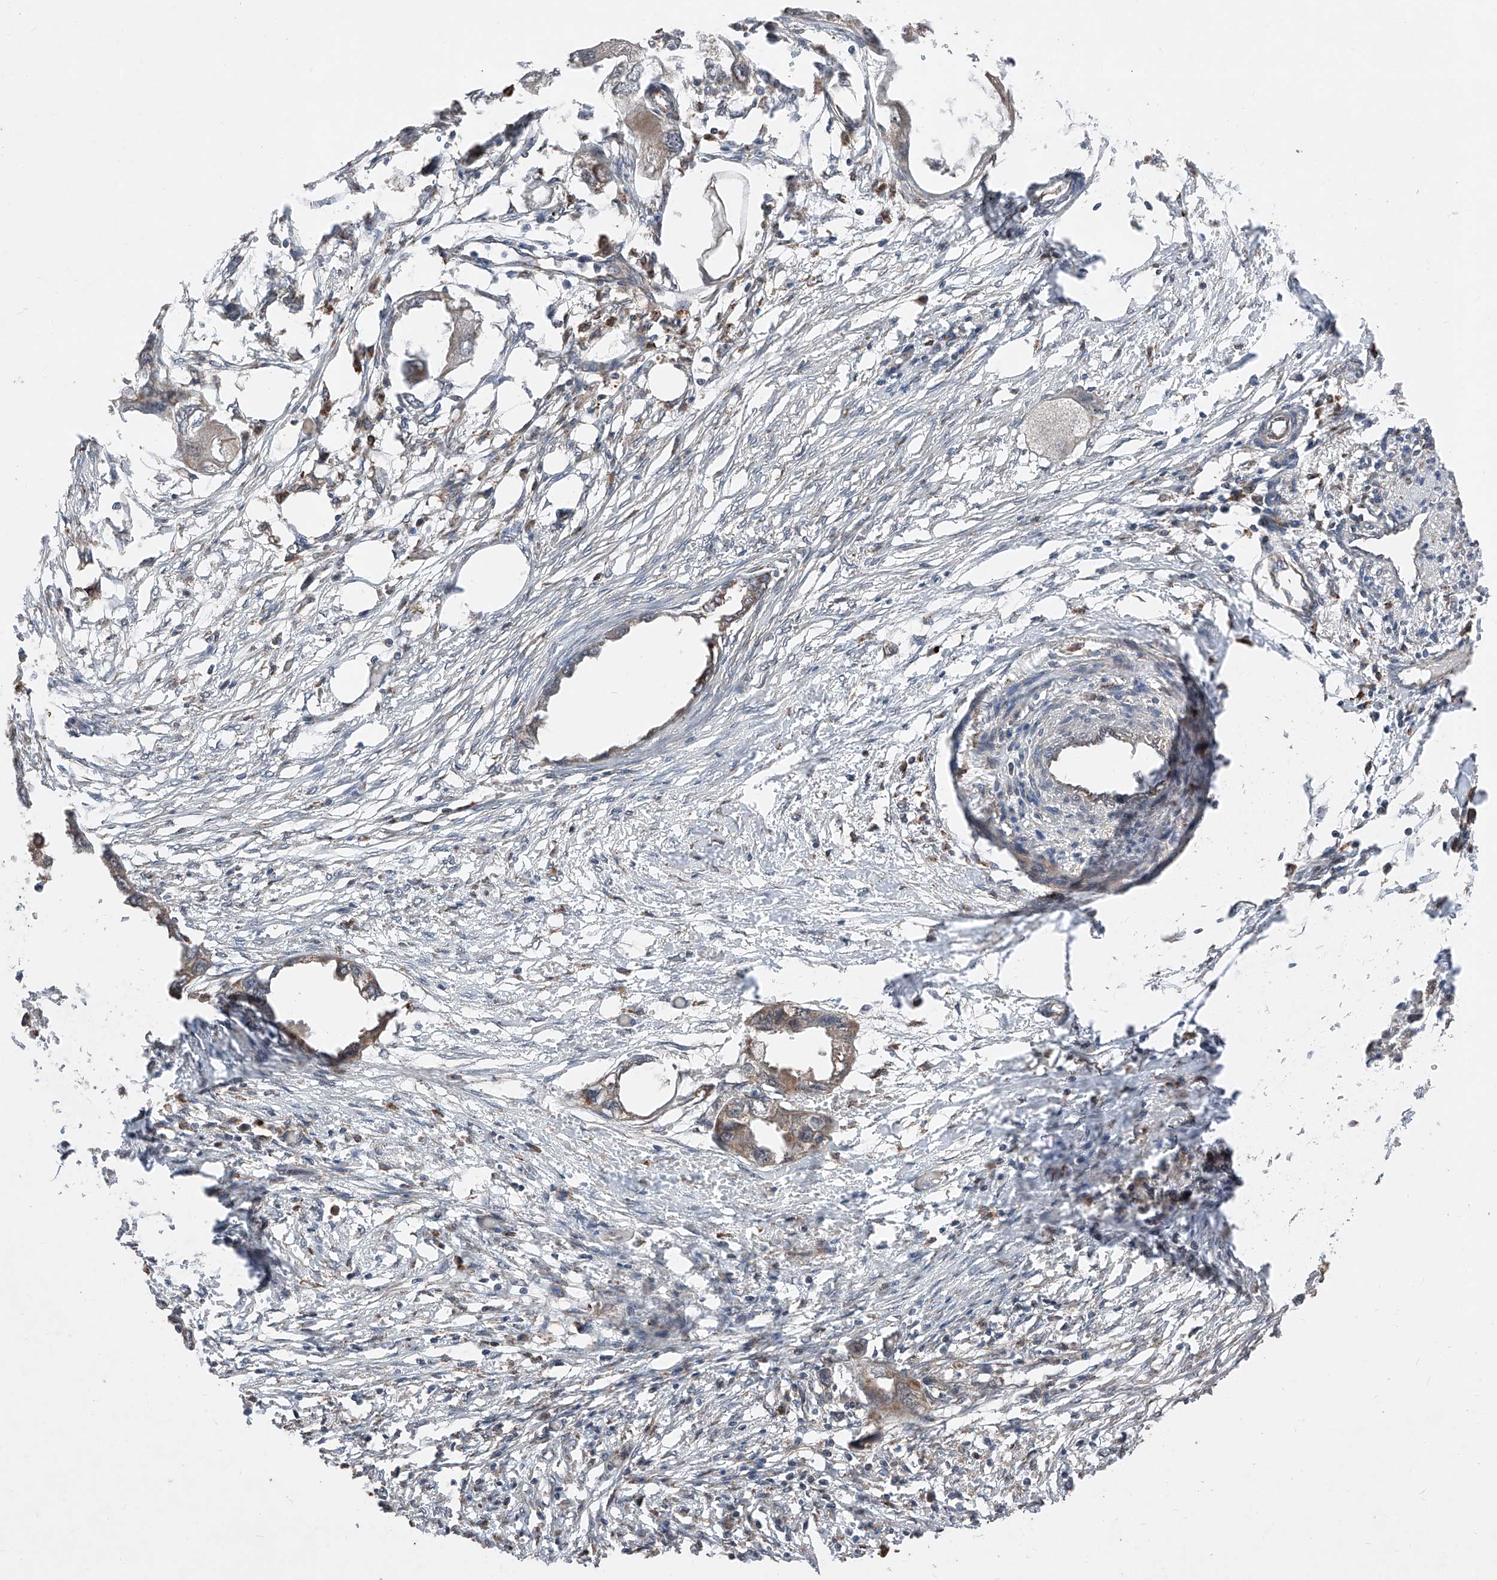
{"staining": {"intensity": "weak", "quantity": "<25%", "location": "cytoplasmic/membranous"}, "tissue": "endometrial cancer", "cell_type": "Tumor cells", "image_type": "cancer", "snomed": [{"axis": "morphology", "description": "Adenocarcinoma, NOS"}, {"axis": "morphology", "description": "Adenocarcinoma, metastatic, NOS"}, {"axis": "topography", "description": "Adipose tissue"}, {"axis": "topography", "description": "Endometrium"}], "caption": "Immunohistochemistry (IHC) of human endometrial cancer shows no positivity in tumor cells.", "gene": "ZSCAN29", "patient": {"sex": "female", "age": 67}}